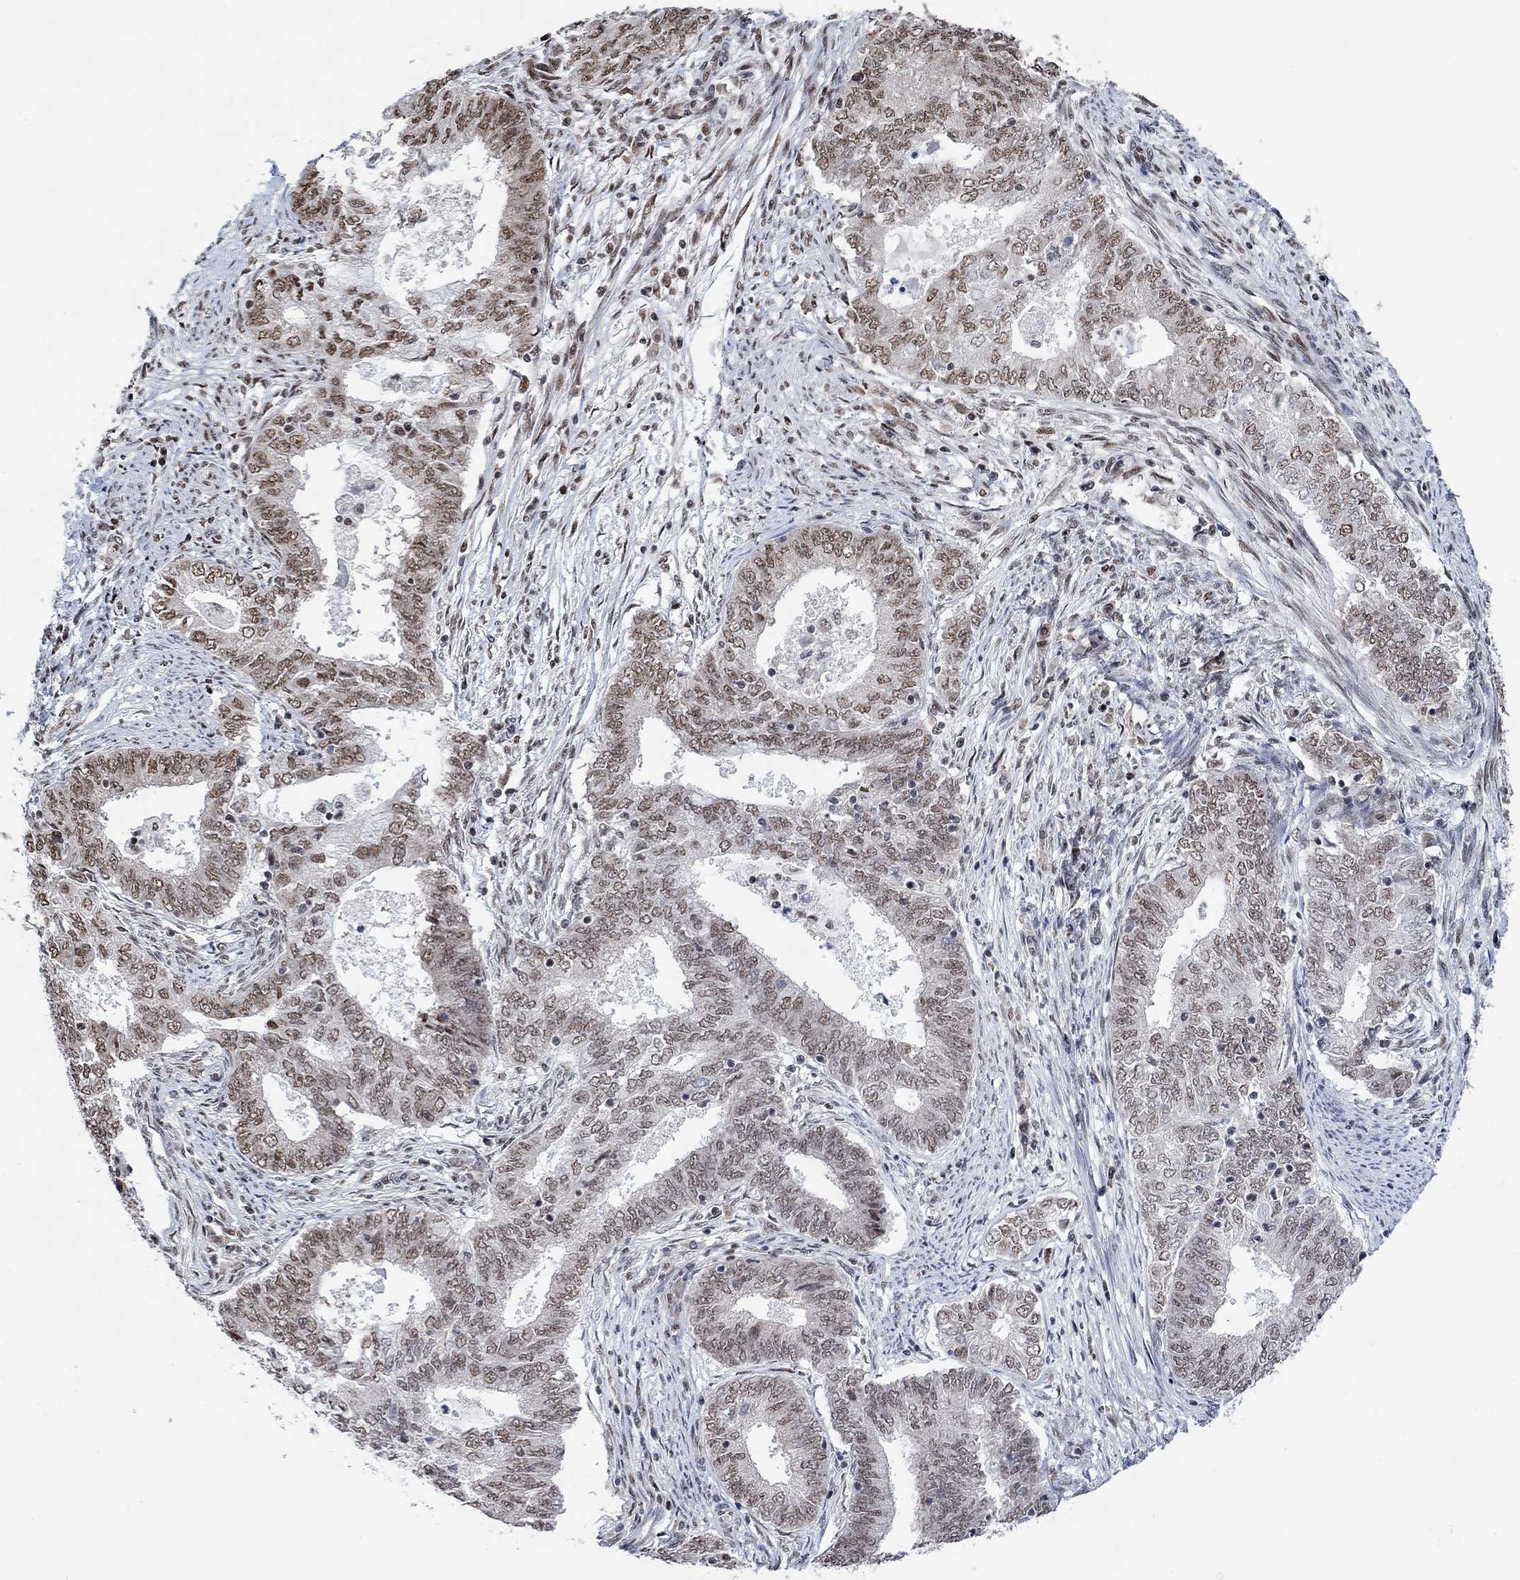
{"staining": {"intensity": "moderate", "quantity": "25%-75%", "location": "nuclear"}, "tissue": "endometrial cancer", "cell_type": "Tumor cells", "image_type": "cancer", "snomed": [{"axis": "morphology", "description": "Adenocarcinoma, NOS"}, {"axis": "topography", "description": "Endometrium"}], "caption": "High-magnification brightfield microscopy of endometrial adenocarcinoma stained with DAB (3,3'-diaminobenzidine) (brown) and counterstained with hematoxylin (blue). tumor cells exhibit moderate nuclear expression is present in approximately25%-75% of cells.", "gene": "USP39", "patient": {"sex": "female", "age": 62}}